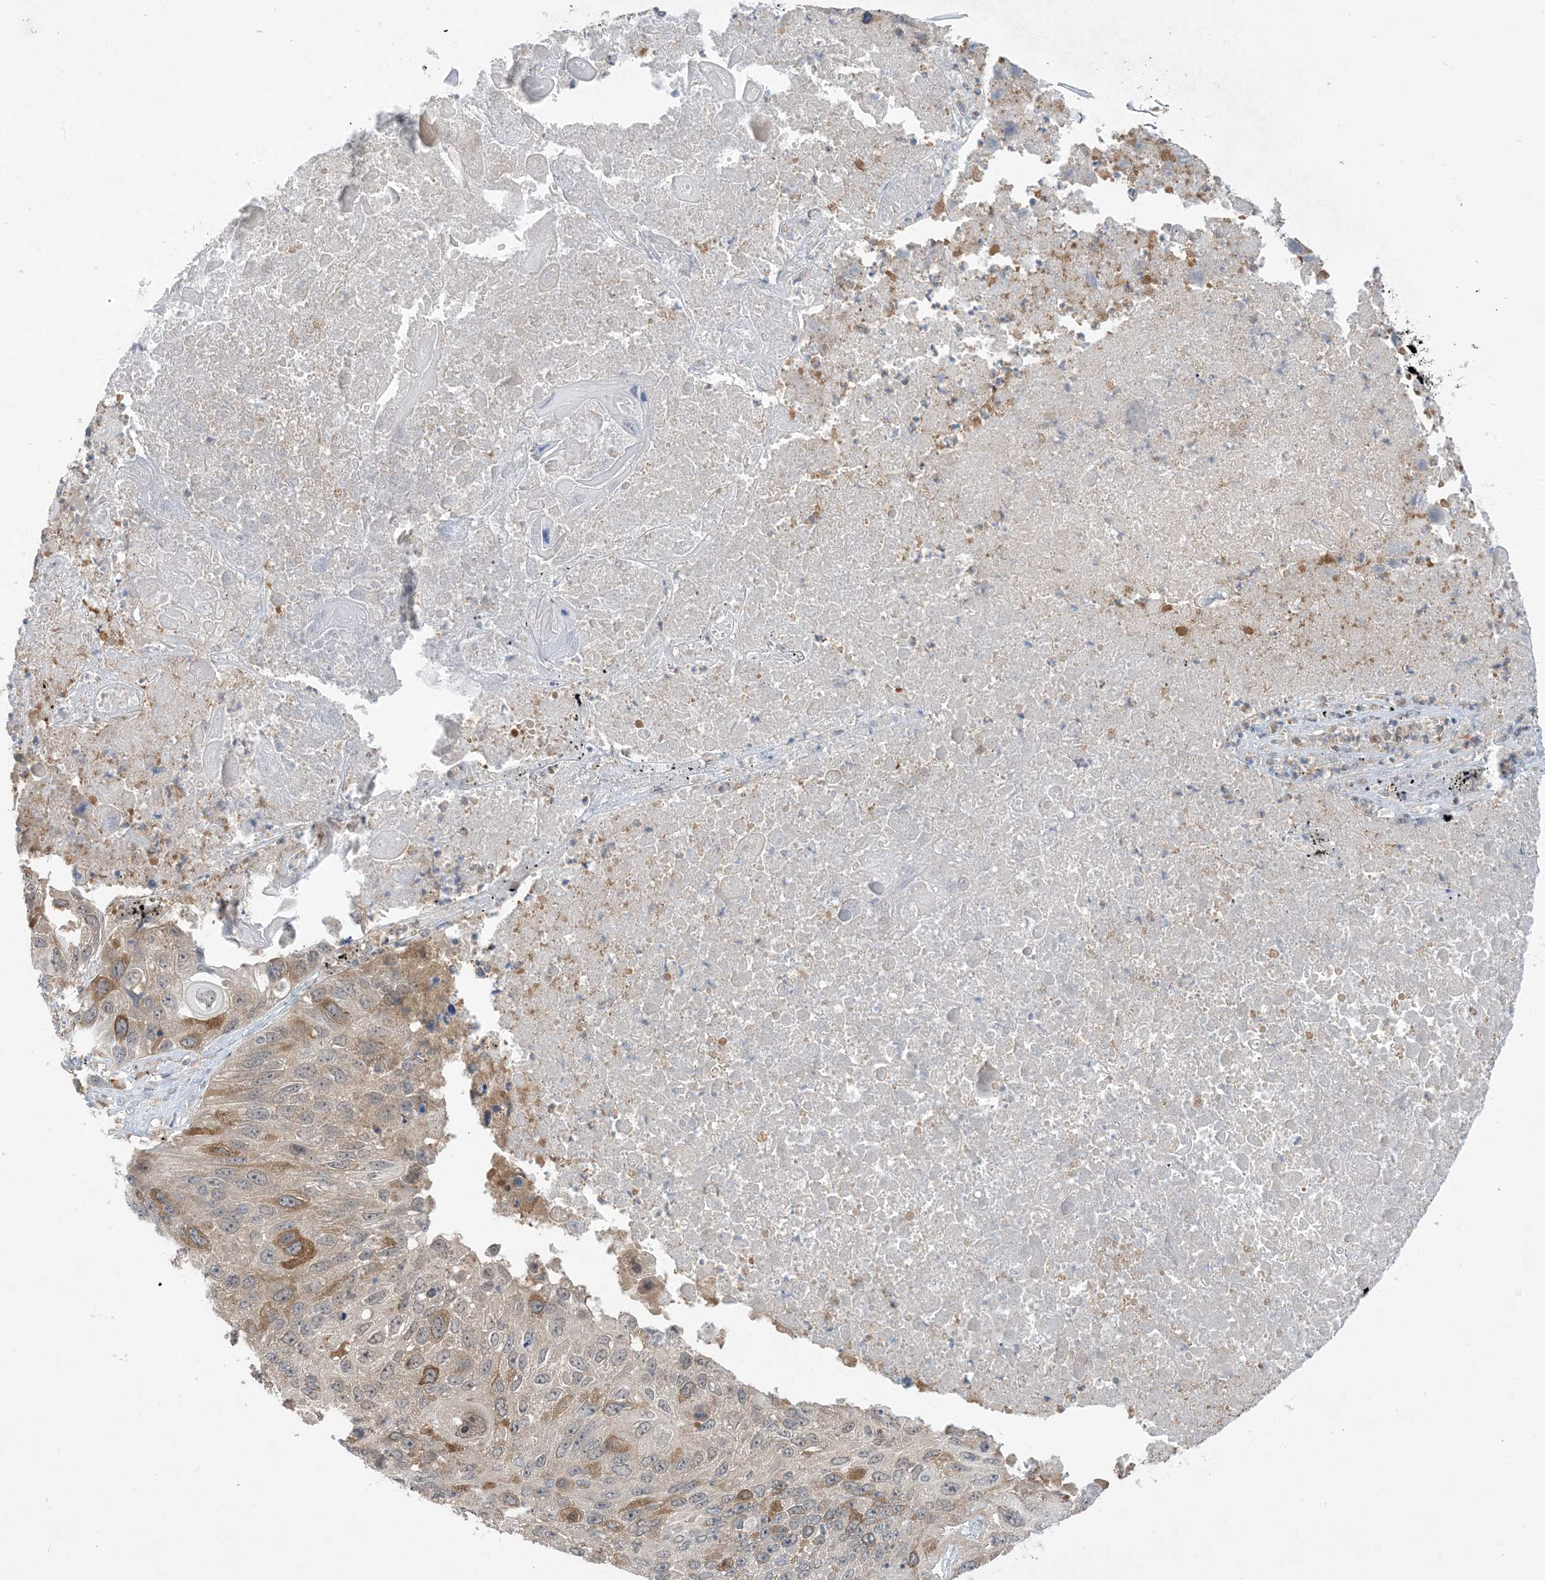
{"staining": {"intensity": "moderate", "quantity": "25%-75%", "location": "cytoplasmic/membranous"}, "tissue": "lung cancer", "cell_type": "Tumor cells", "image_type": "cancer", "snomed": [{"axis": "morphology", "description": "Squamous cell carcinoma, NOS"}, {"axis": "topography", "description": "Lung"}], "caption": "An IHC histopathology image of tumor tissue is shown. Protein staining in brown shows moderate cytoplasmic/membranous positivity in lung cancer (squamous cell carcinoma) within tumor cells.", "gene": "AOC1", "patient": {"sex": "male", "age": 61}}